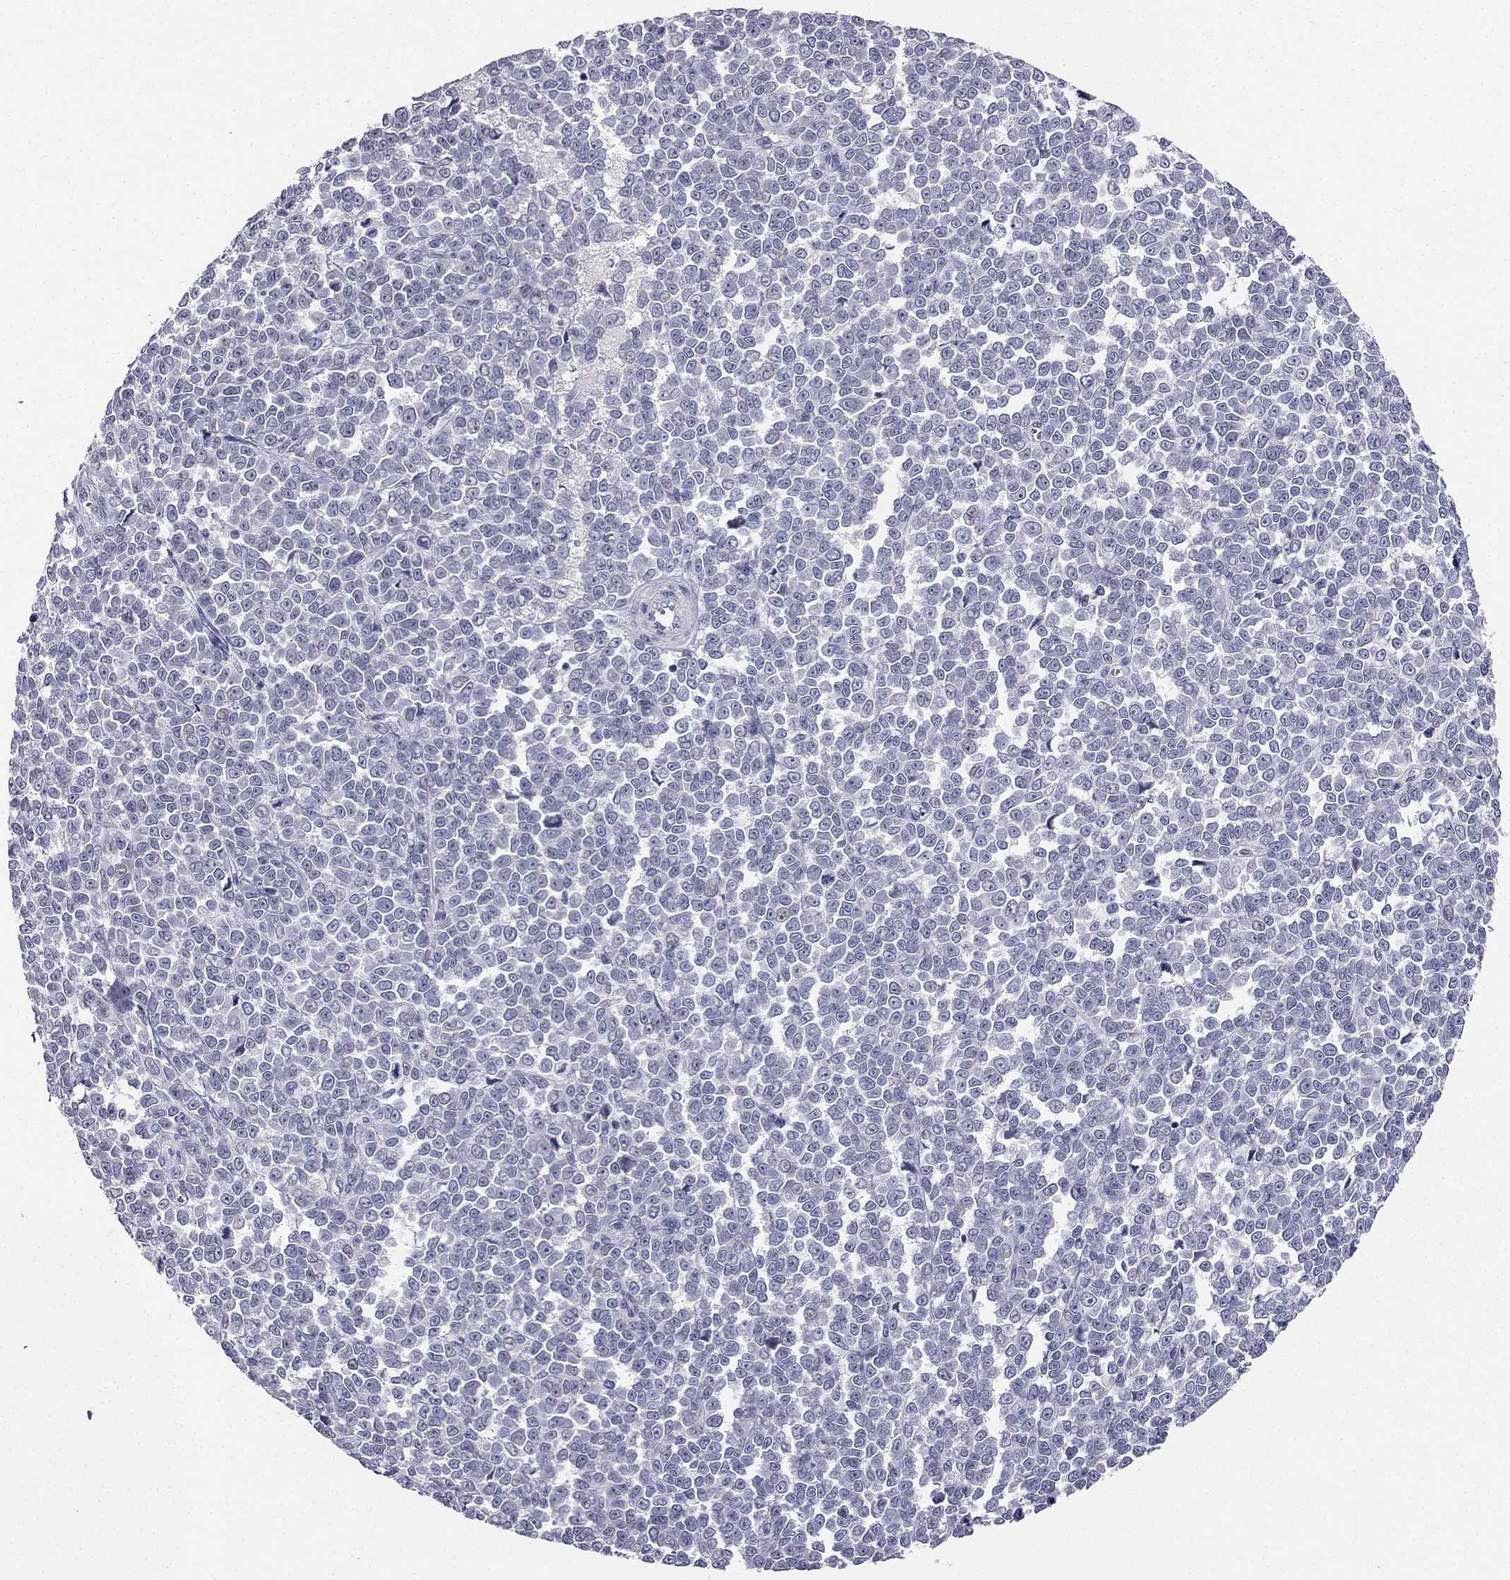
{"staining": {"intensity": "negative", "quantity": "none", "location": "none"}, "tissue": "melanoma", "cell_type": "Tumor cells", "image_type": "cancer", "snomed": [{"axis": "morphology", "description": "Malignant melanoma, NOS"}, {"axis": "topography", "description": "Skin"}], "caption": "Micrograph shows no significant protein staining in tumor cells of melanoma. The staining was performed using DAB to visualize the protein expression in brown, while the nuclei were stained in blue with hematoxylin (Magnification: 20x).", "gene": "CALB2", "patient": {"sex": "female", "age": 95}}